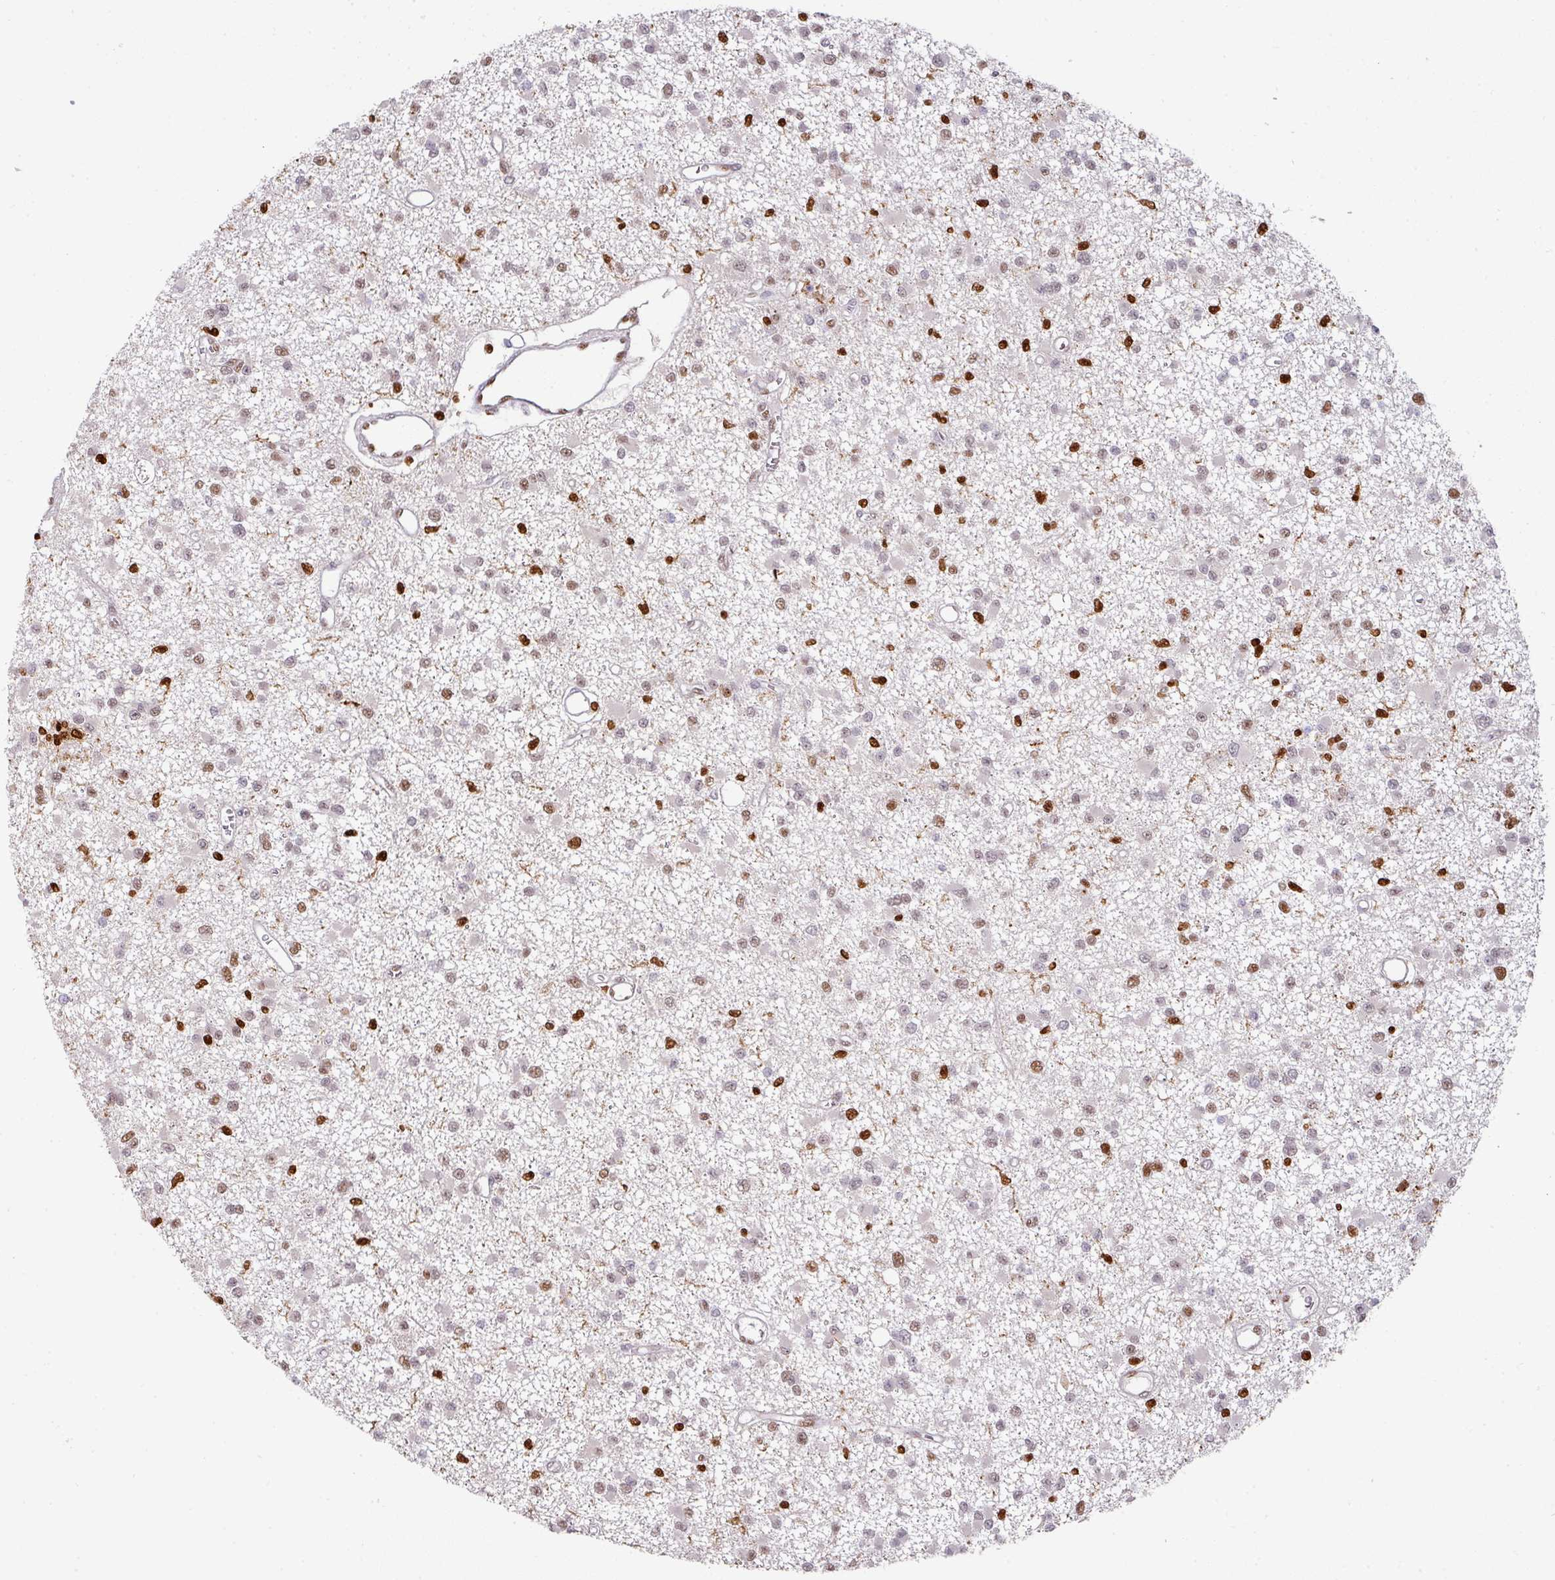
{"staining": {"intensity": "strong", "quantity": "<25%", "location": "nuclear"}, "tissue": "glioma", "cell_type": "Tumor cells", "image_type": "cancer", "snomed": [{"axis": "morphology", "description": "Glioma, malignant, Low grade"}, {"axis": "topography", "description": "Brain"}], "caption": "A brown stain labels strong nuclear staining of a protein in malignant glioma (low-grade) tumor cells. (IHC, brightfield microscopy, high magnification).", "gene": "SAMHD1", "patient": {"sex": "female", "age": 22}}